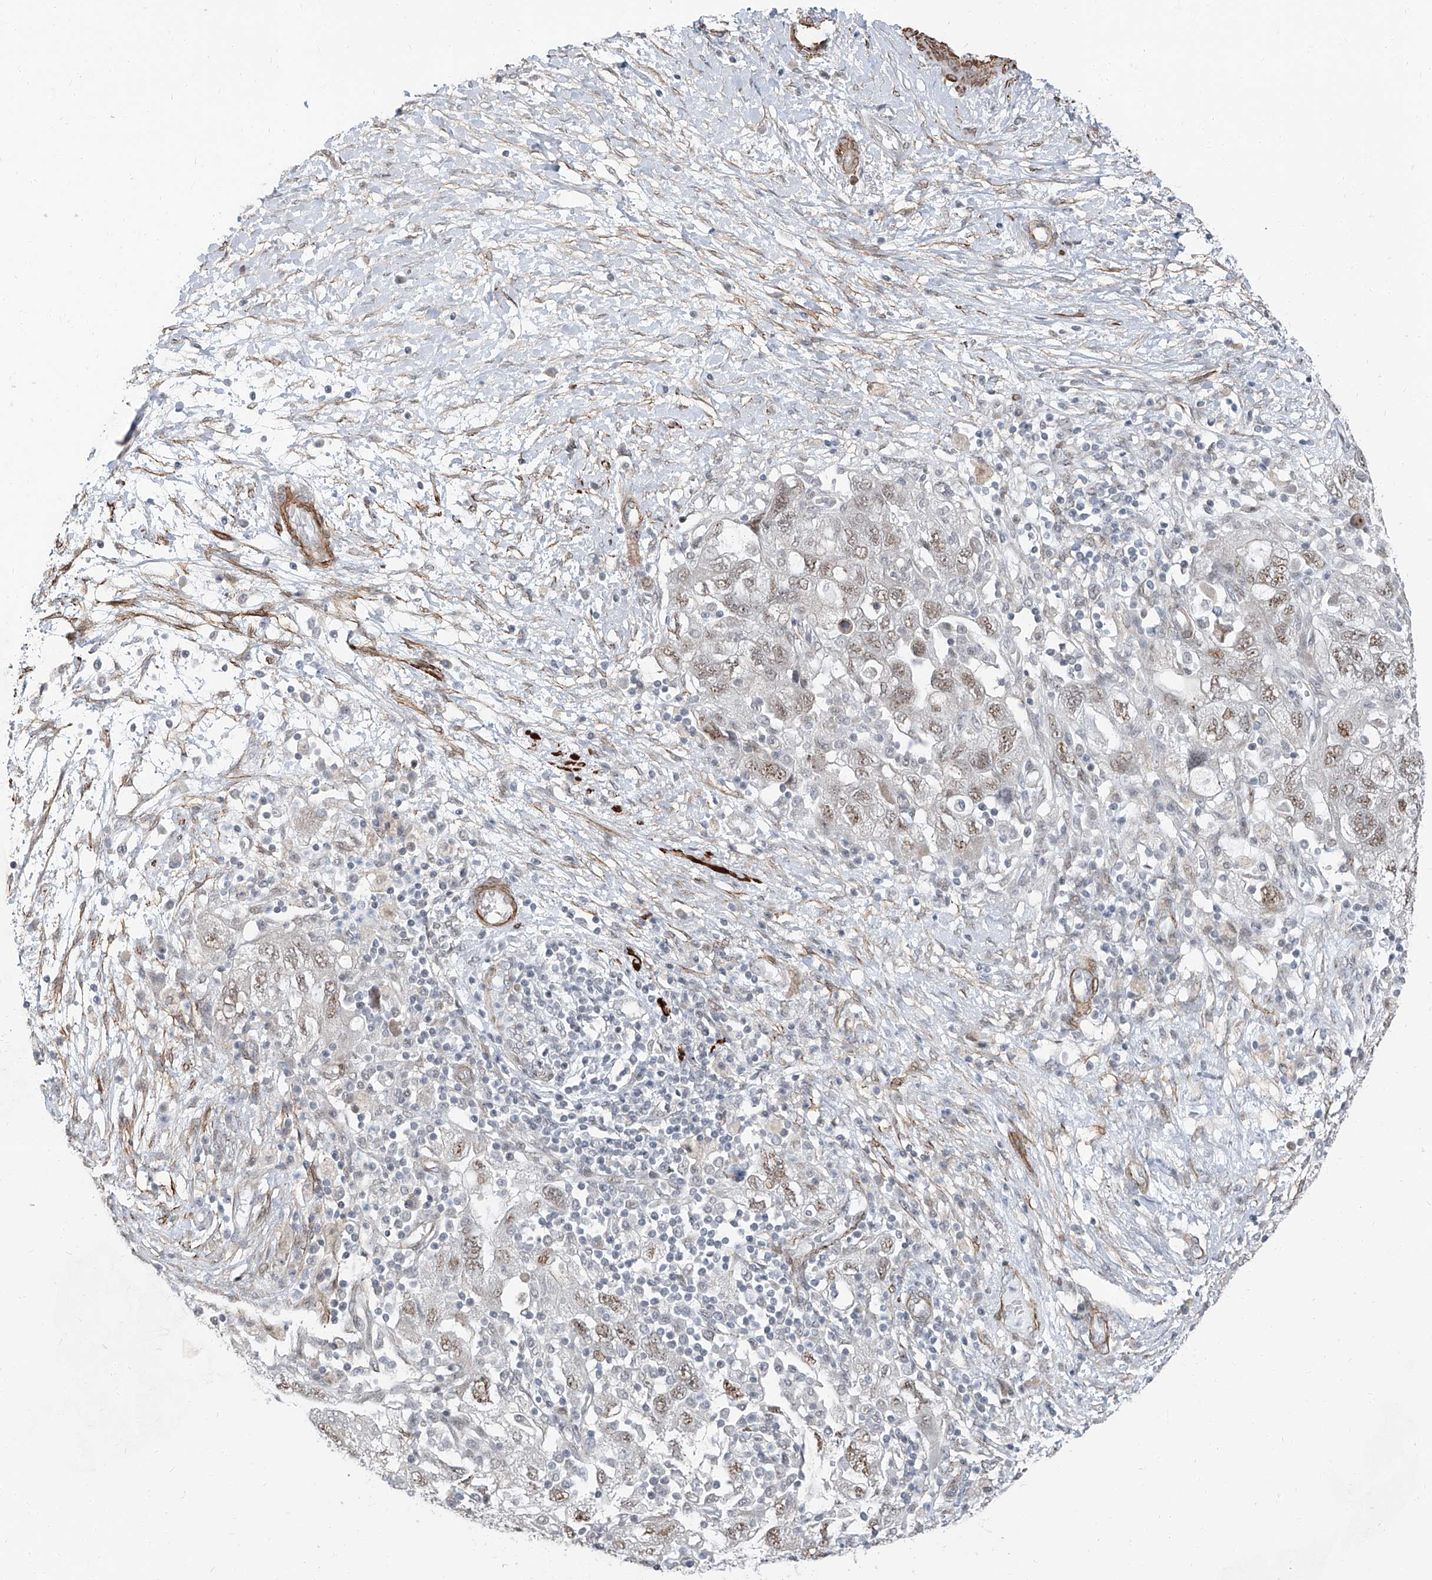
{"staining": {"intensity": "weak", "quantity": ">75%", "location": "nuclear"}, "tissue": "ovarian cancer", "cell_type": "Tumor cells", "image_type": "cancer", "snomed": [{"axis": "morphology", "description": "Carcinoma, NOS"}, {"axis": "morphology", "description": "Cystadenocarcinoma, serous, NOS"}, {"axis": "topography", "description": "Ovary"}], "caption": "About >75% of tumor cells in human carcinoma (ovarian) demonstrate weak nuclear protein staining as visualized by brown immunohistochemical staining.", "gene": "TXLNB", "patient": {"sex": "female", "age": 69}}